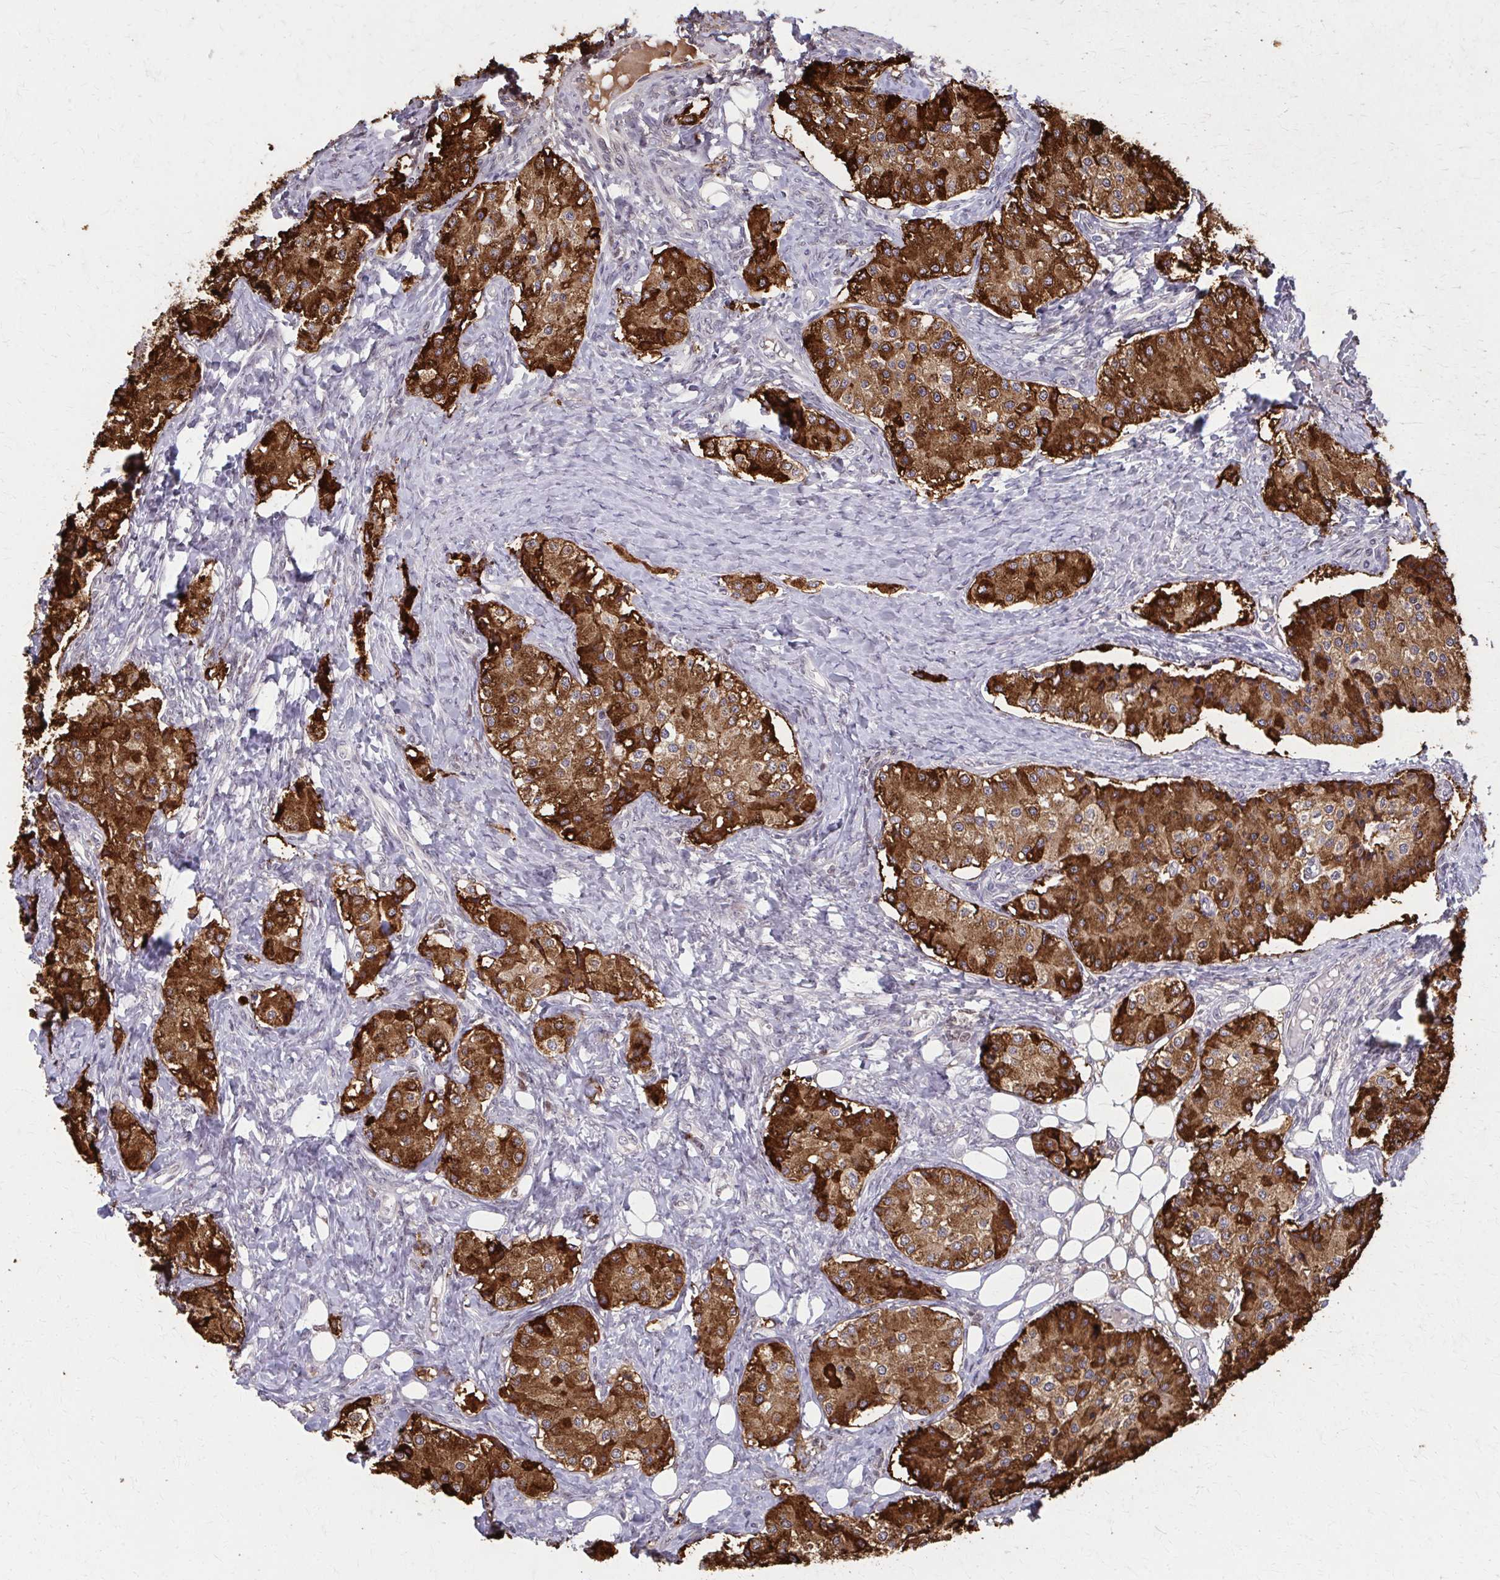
{"staining": {"intensity": "strong", "quantity": ">75%", "location": "cytoplasmic/membranous"}, "tissue": "carcinoid", "cell_type": "Tumor cells", "image_type": "cancer", "snomed": [{"axis": "morphology", "description": "Carcinoid, malignant, NOS"}, {"axis": "topography", "description": "Colon"}], "caption": "DAB immunohistochemical staining of carcinoid shows strong cytoplasmic/membranous protein positivity in approximately >75% of tumor cells. (DAB (3,3'-diaminobenzidine) IHC, brown staining for protein, blue staining for nuclei).", "gene": "SETBP1", "patient": {"sex": "female", "age": 52}}